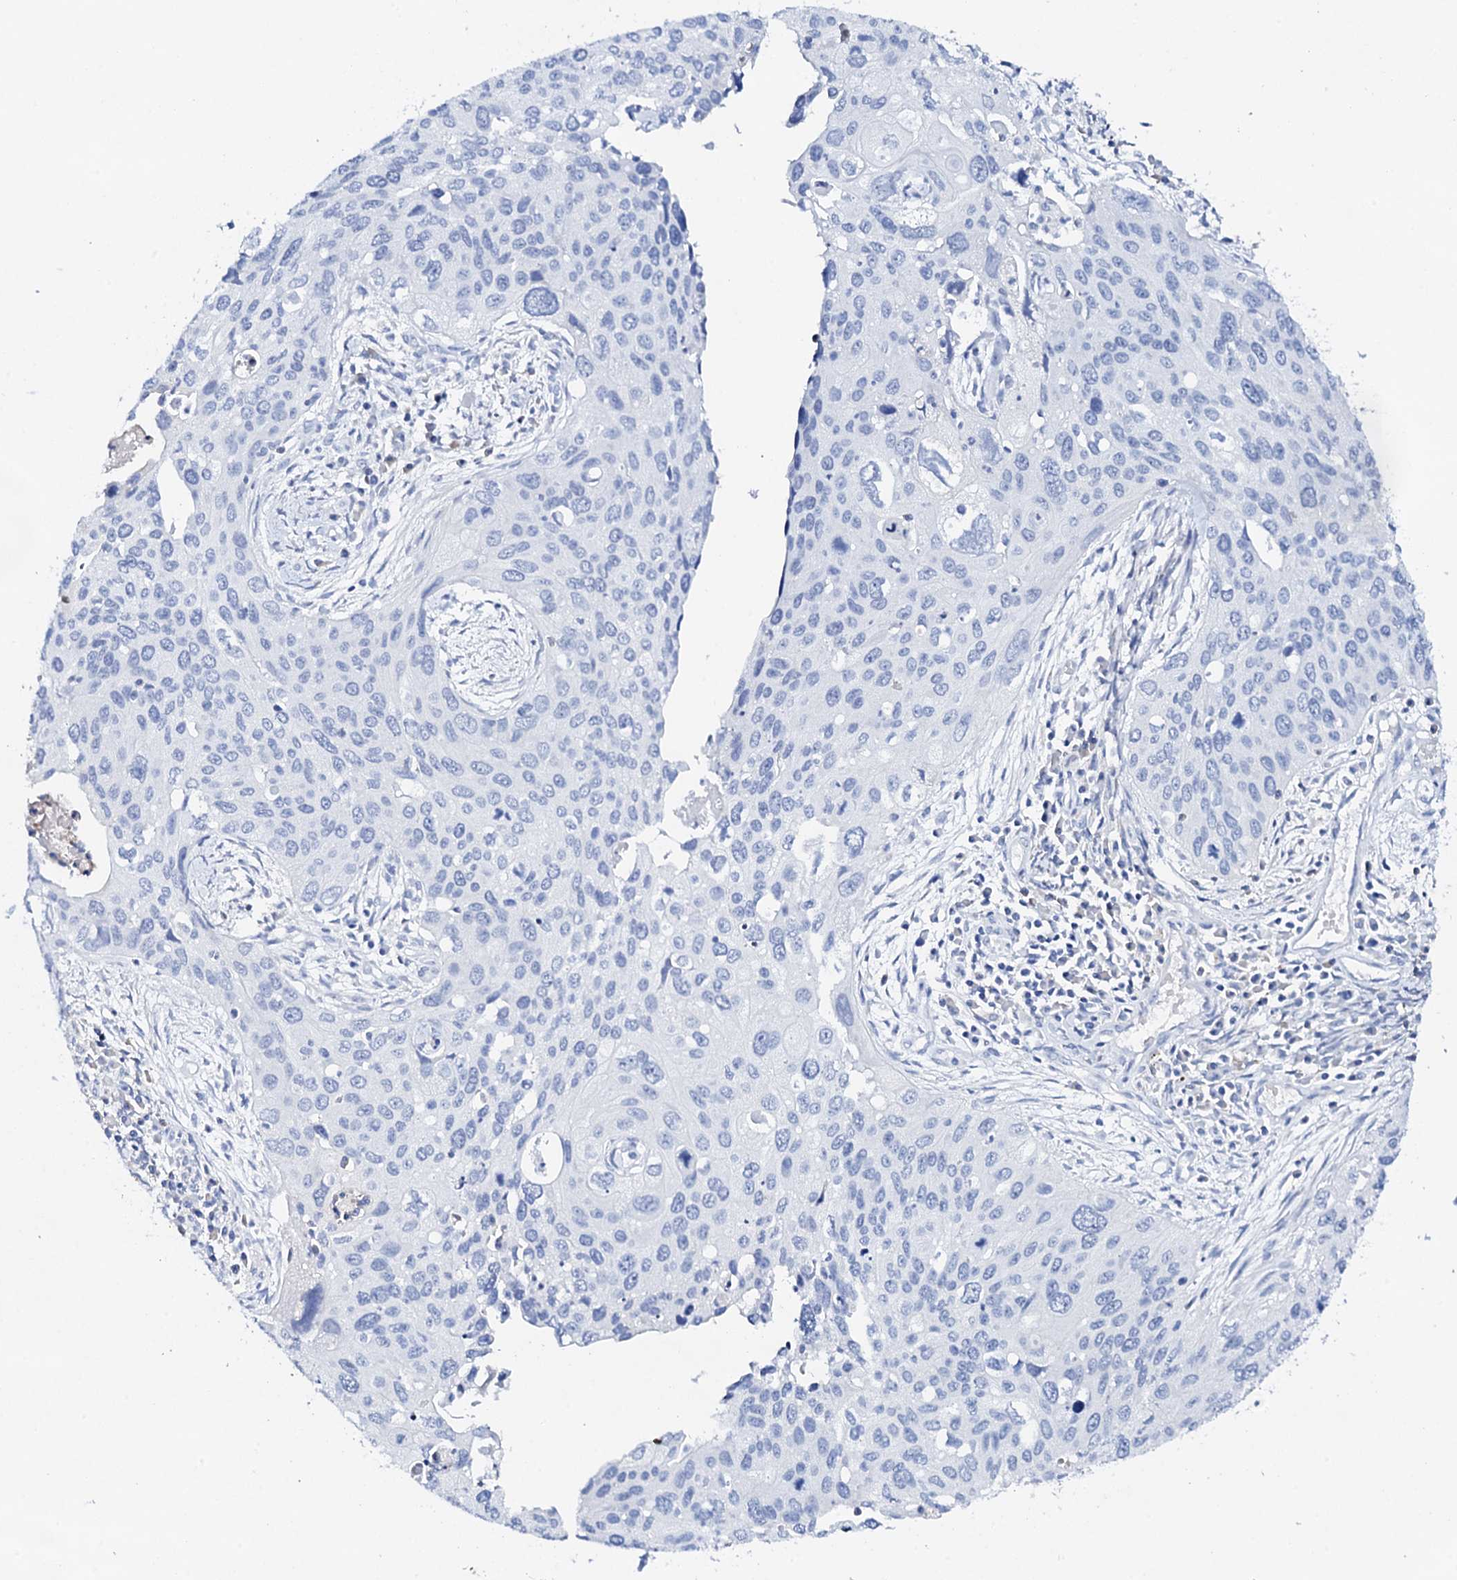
{"staining": {"intensity": "negative", "quantity": "none", "location": "none"}, "tissue": "cervical cancer", "cell_type": "Tumor cells", "image_type": "cancer", "snomed": [{"axis": "morphology", "description": "Squamous cell carcinoma, NOS"}, {"axis": "topography", "description": "Cervix"}], "caption": "Human cervical cancer stained for a protein using immunohistochemistry (IHC) shows no positivity in tumor cells.", "gene": "FBXL16", "patient": {"sex": "female", "age": 55}}